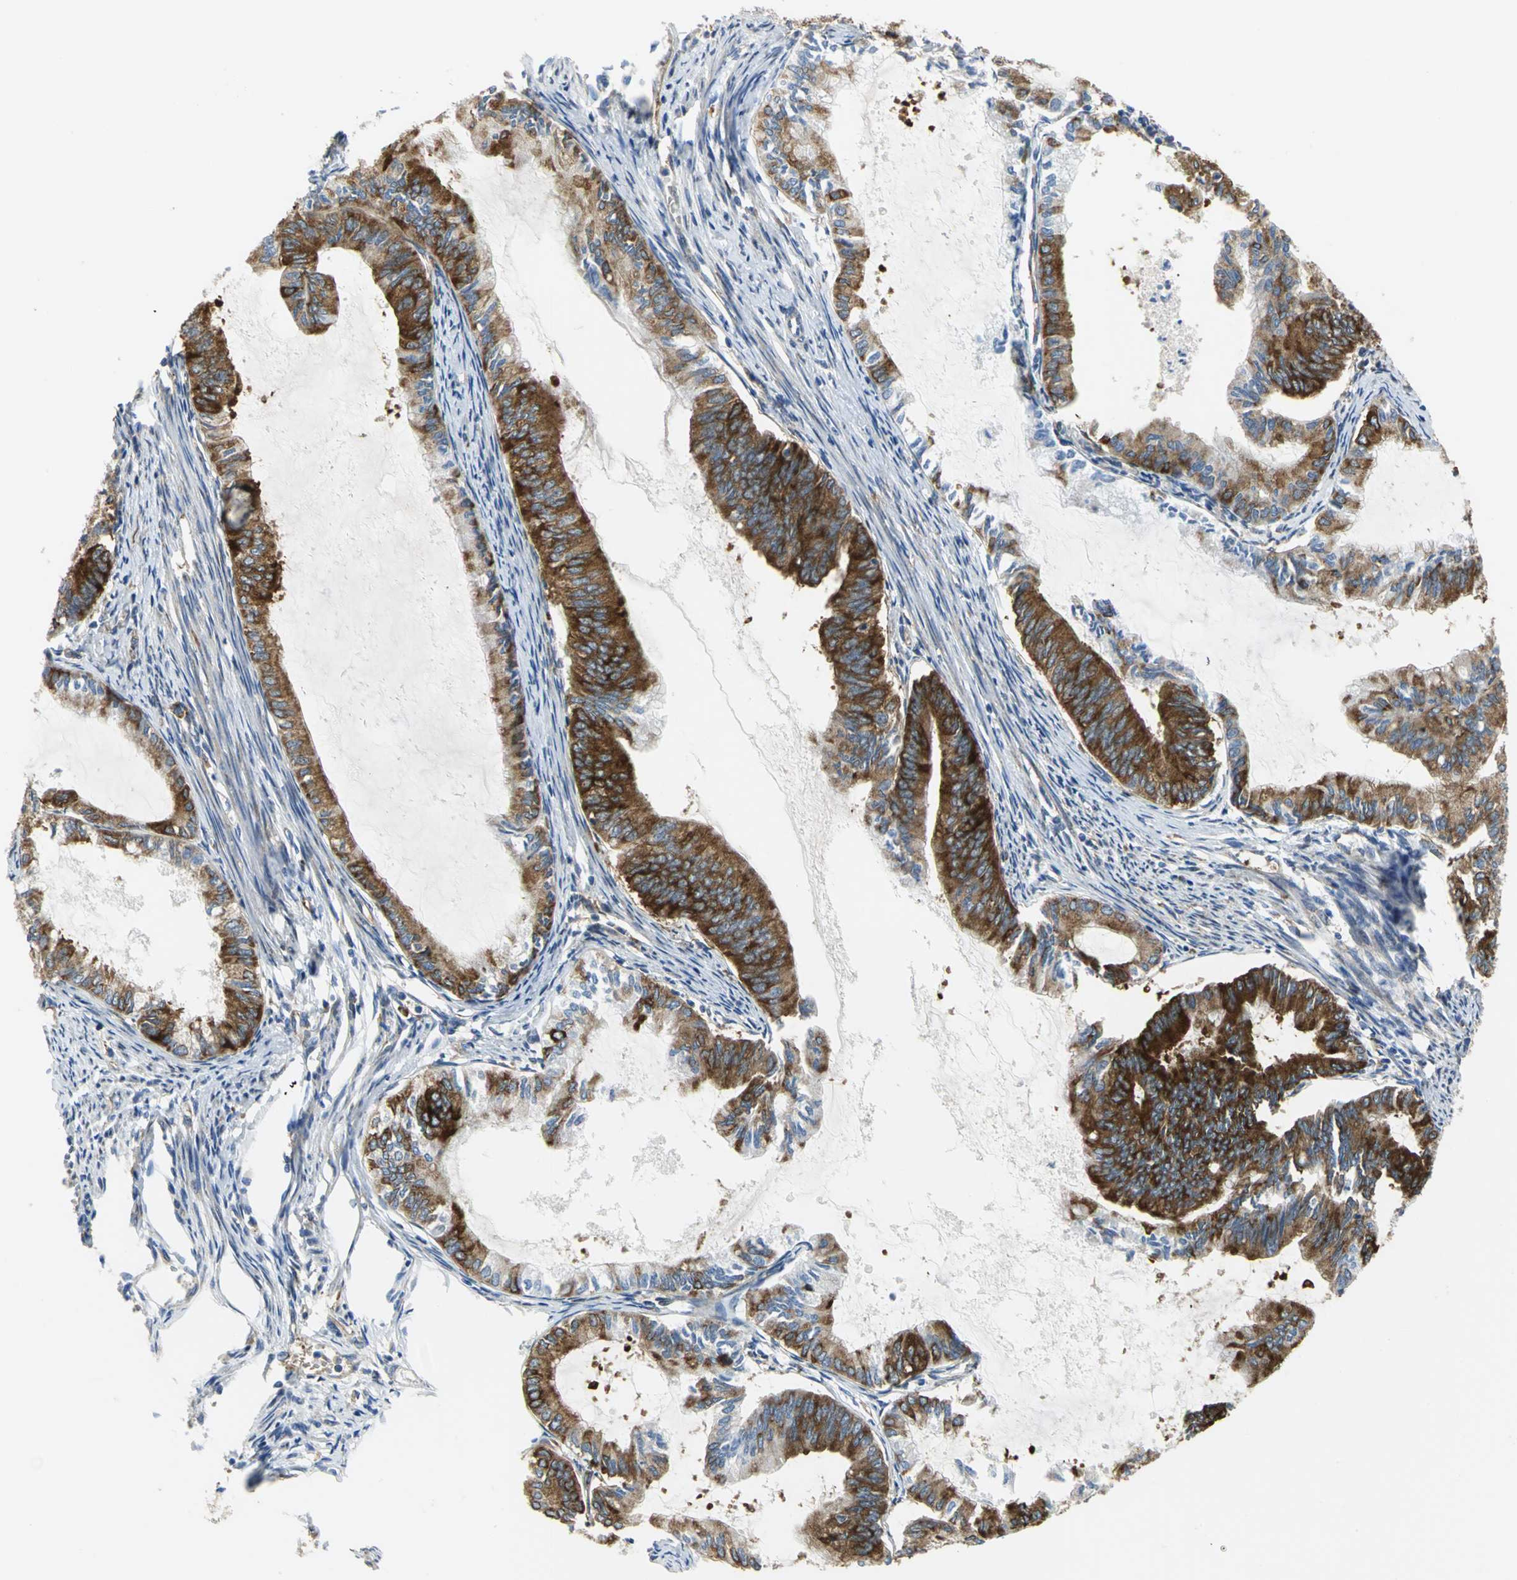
{"staining": {"intensity": "strong", "quantity": ">75%", "location": "cytoplasmic/membranous"}, "tissue": "endometrial cancer", "cell_type": "Tumor cells", "image_type": "cancer", "snomed": [{"axis": "morphology", "description": "Adenocarcinoma, NOS"}, {"axis": "topography", "description": "Endometrium"}], "caption": "Immunohistochemical staining of endometrial adenocarcinoma displays high levels of strong cytoplasmic/membranous expression in approximately >75% of tumor cells. (brown staining indicates protein expression, while blue staining denotes nuclei).", "gene": "YBX1", "patient": {"sex": "female", "age": 86}}